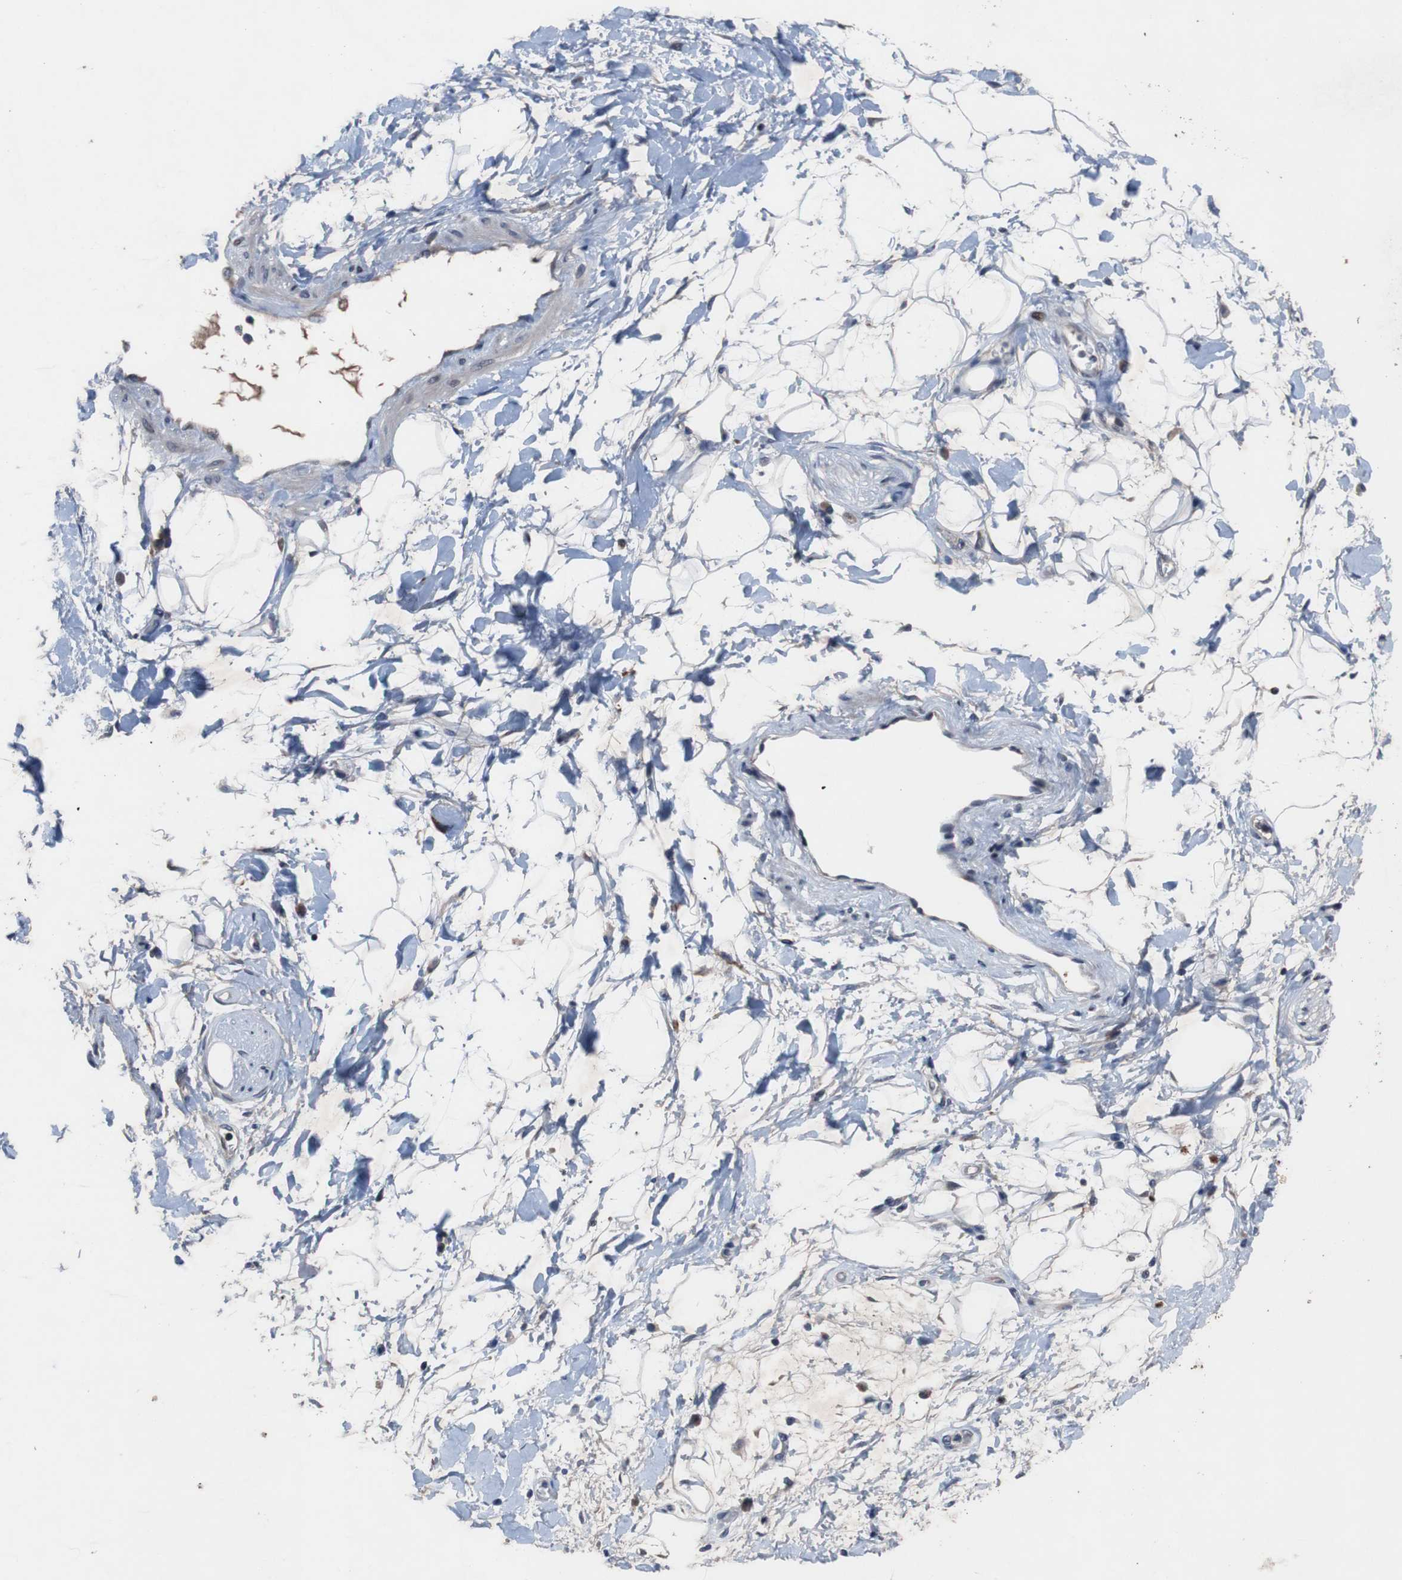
{"staining": {"intensity": "negative", "quantity": "none", "location": "none"}, "tissue": "adipose tissue", "cell_type": "Adipocytes", "image_type": "normal", "snomed": [{"axis": "morphology", "description": "Normal tissue, NOS"}, {"axis": "topography", "description": "Soft tissue"}], "caption": "The IHC photomicrograph has no significant staining in adipocytes of adipose tissue.", "gene": "MUTYH", "patient": {"sex": "male", "age": 72}}